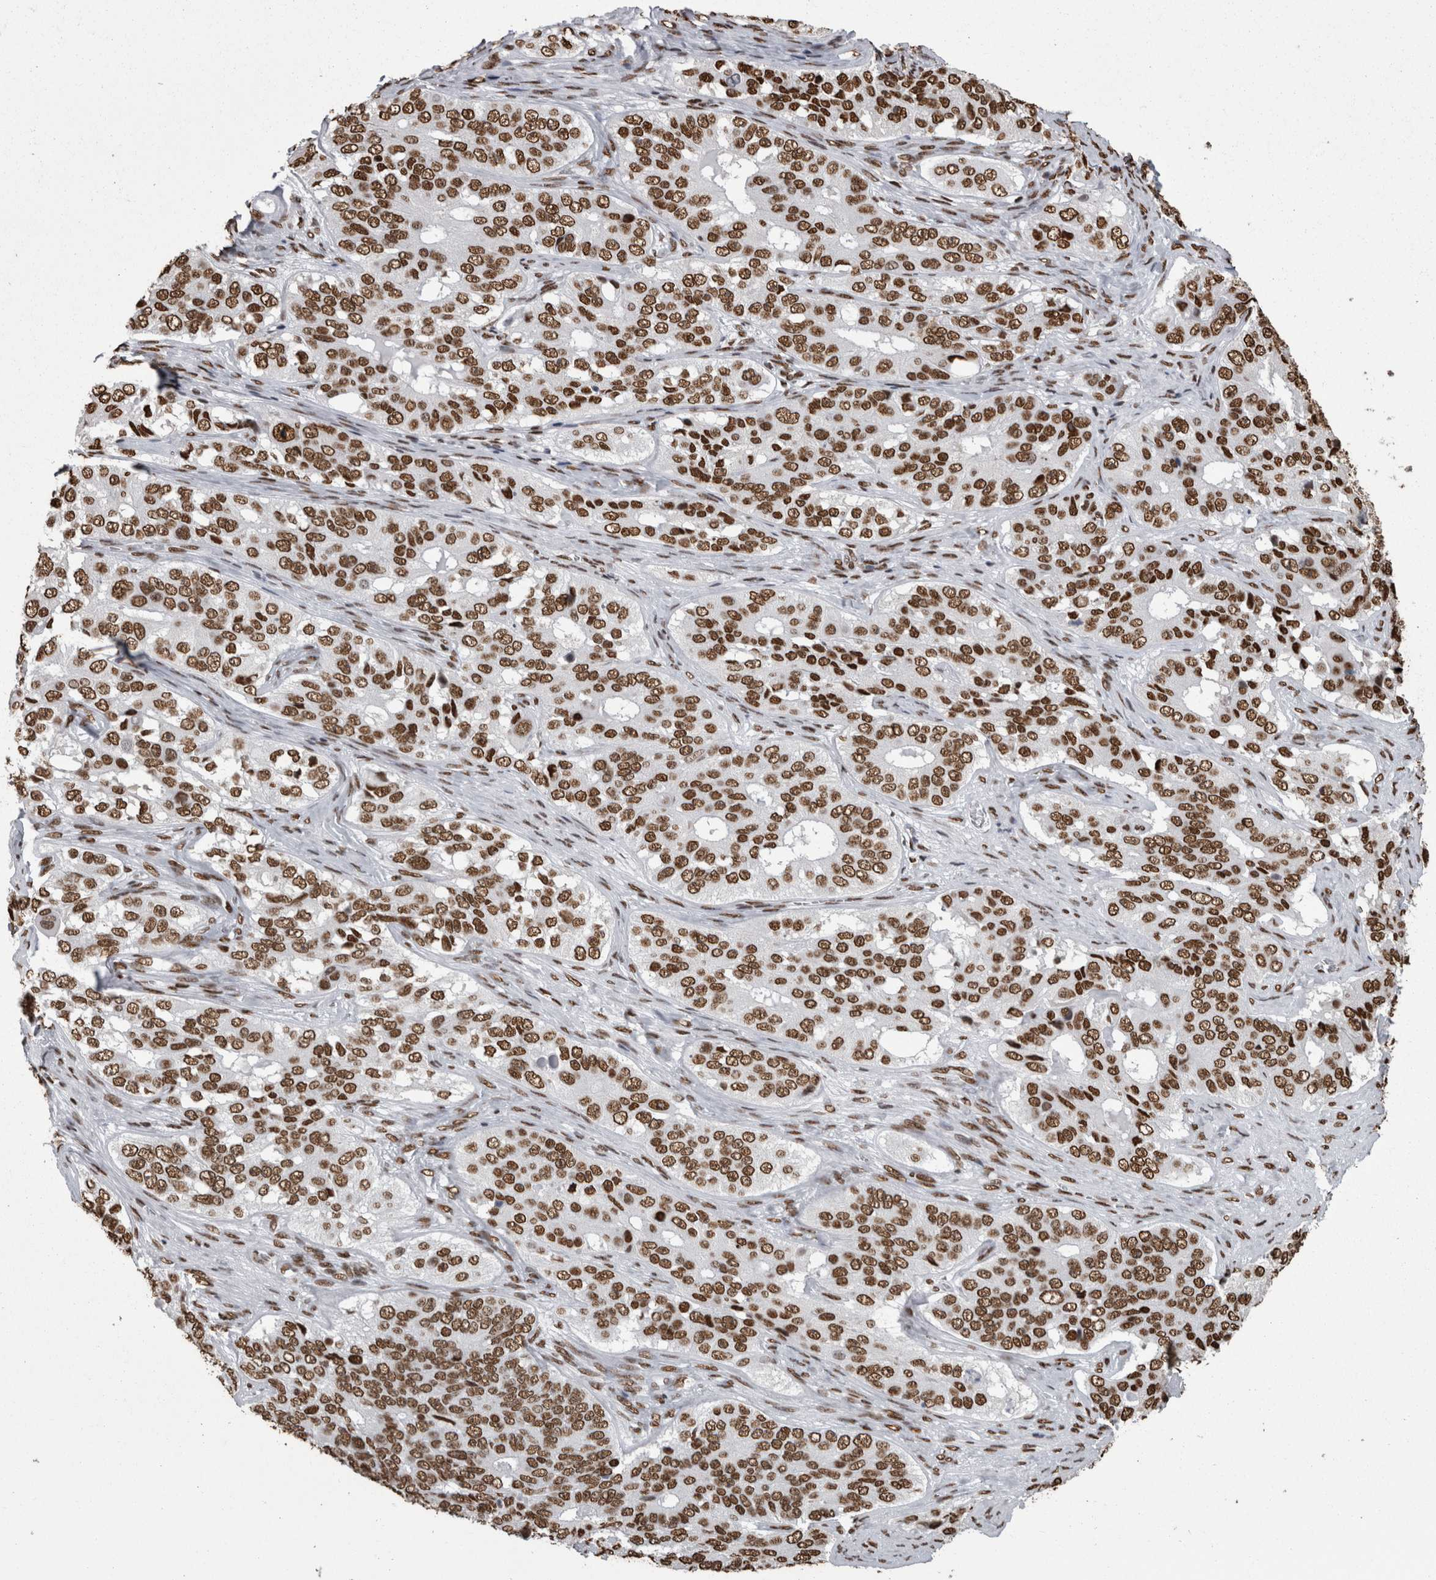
{"staining": {"intensity": "strong", "quantity": ">75%", "location": "nuclear"}, "tissue": "ovarian cancer", "cell_type": "Tumor cells", "image_type": "cancer", "snomed": [{"axis": "morphology", "description": "Carcinoma, endometroid"}, {"axis": "topography", "description": "Ovary"}], "caption": "Ovarian cancer stained with IHC demonstrates strong nuclear expression in about >75% of tumor cells. (Stains: DAB in brown, nuclei in blue, Microscopy: brightfield microscopy at high magnification).", "gene": "HNRNPM", "patient": {"sex": "female", "age": 51}}